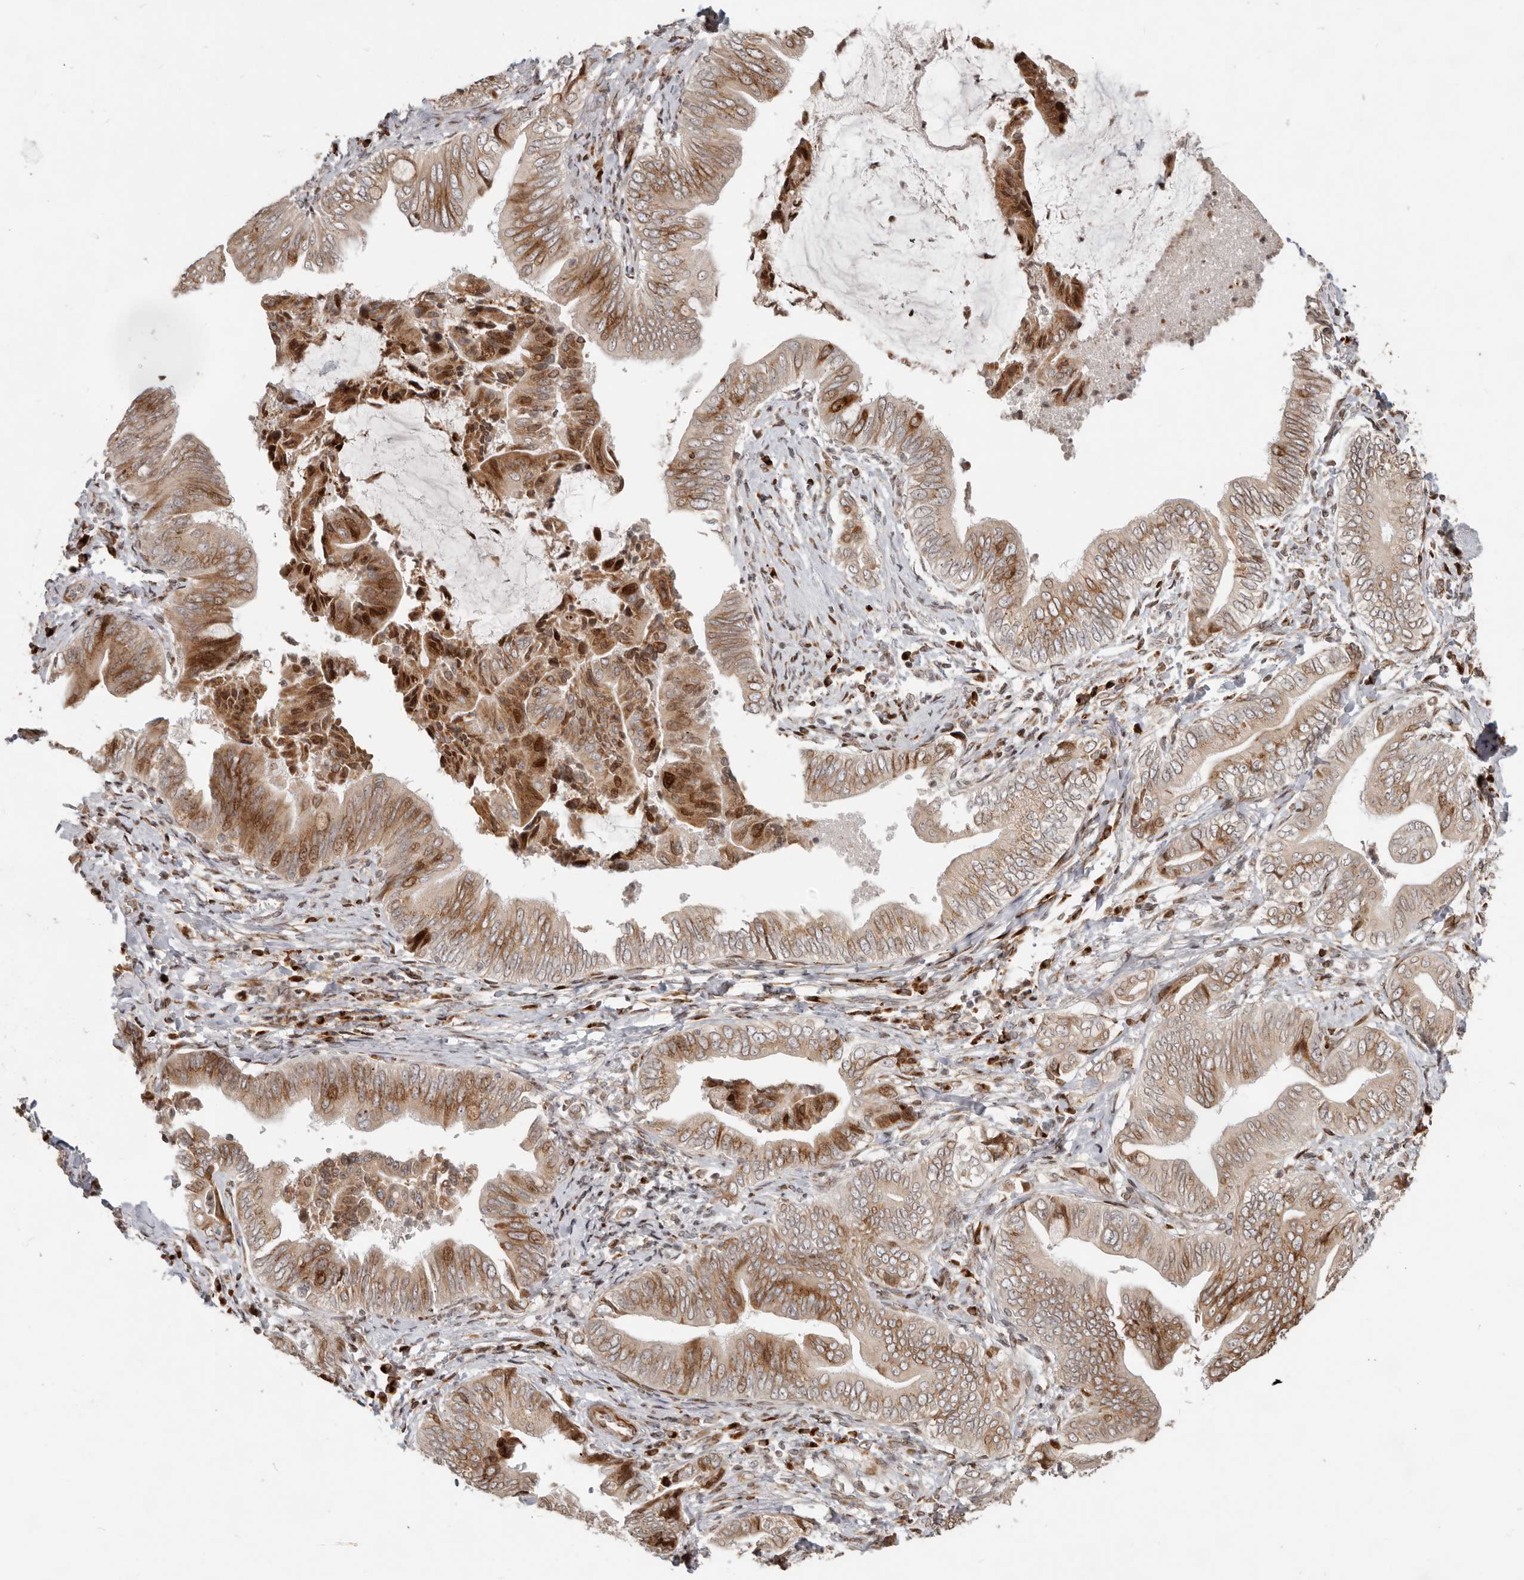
{"staining": {"intensity": "moderate", "quantity": ">75%", "location": "cytoplasmic/membranous,nuclear"}, "tissue": "pancreatic cancer", "cell_type": "Tumor cells", "image_type": "cancer", "snomed": [{"axis": "morphology", "description": "Adenocarcinoma, NOS"}, {"axis": "topography", "description": "Pancreas"}], "caption": "Immunohistochemical staining of human pancreatic adenocarcinoma exhibits medium levels of moderate cytoplasmic/membranous and nuclear protein expression in approximately >75% of tumor cells.", "gene": "TRIM4", "patient": {"sex": "male", "age": 75}}